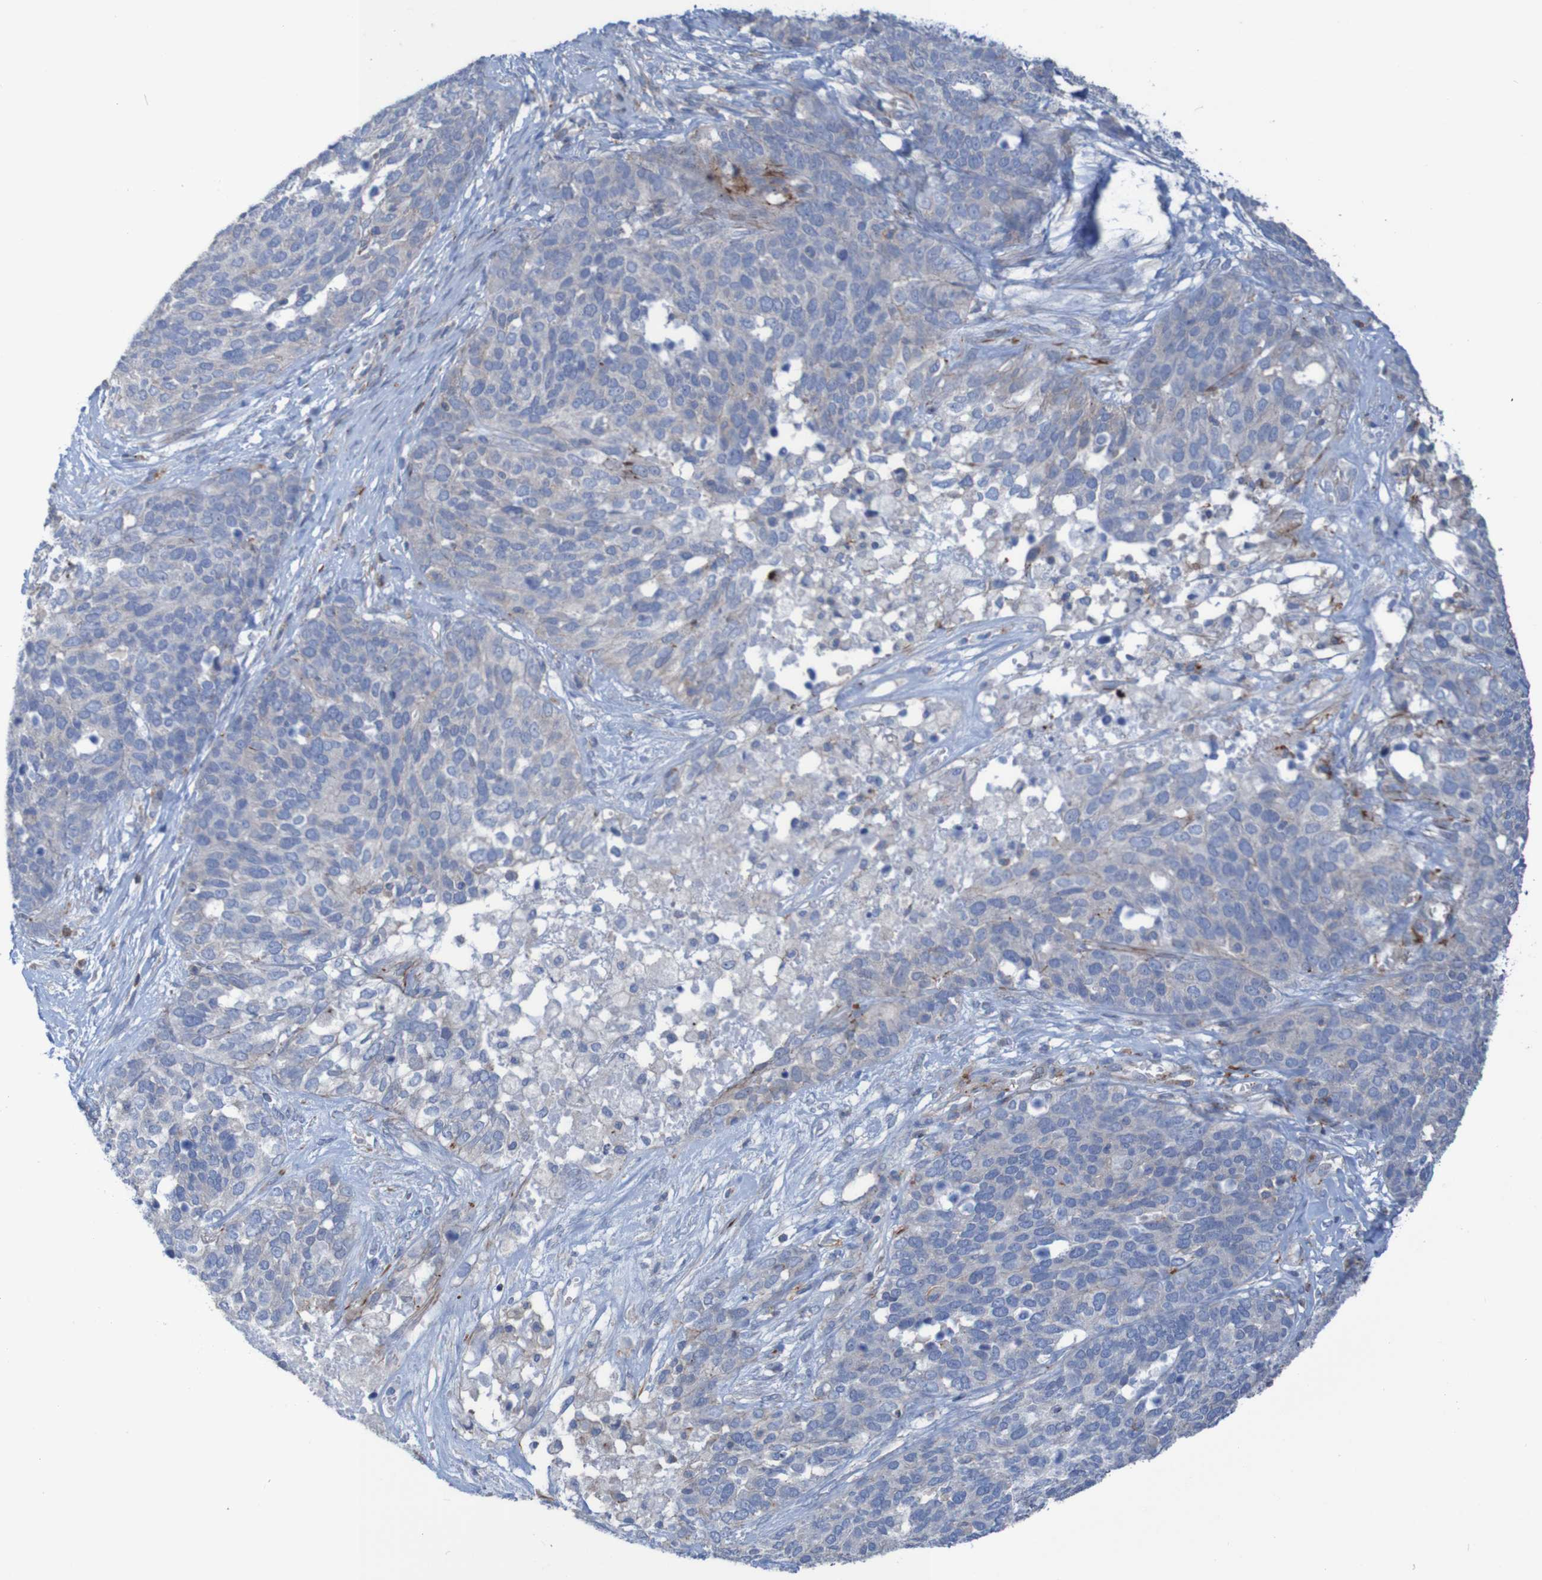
{"staining": {"intensity": "negative", "quantity": "none", "location": "none"}, "tissue": "ovarian cancer", "cell_type": "Tumor cells", "image_type": "cancer", "snomed": [{"axis": "morphology", "description": "Cystadenocarcinoma, serous, NOS"}, {"axis": "topography", "description": "Ovary"}], "caption": "Tumor cells show no significant expression in serous cystadenocarcinoma (ovarian).", "gene": "RNF182", "patient": {"sex": "female", "age": 44}}